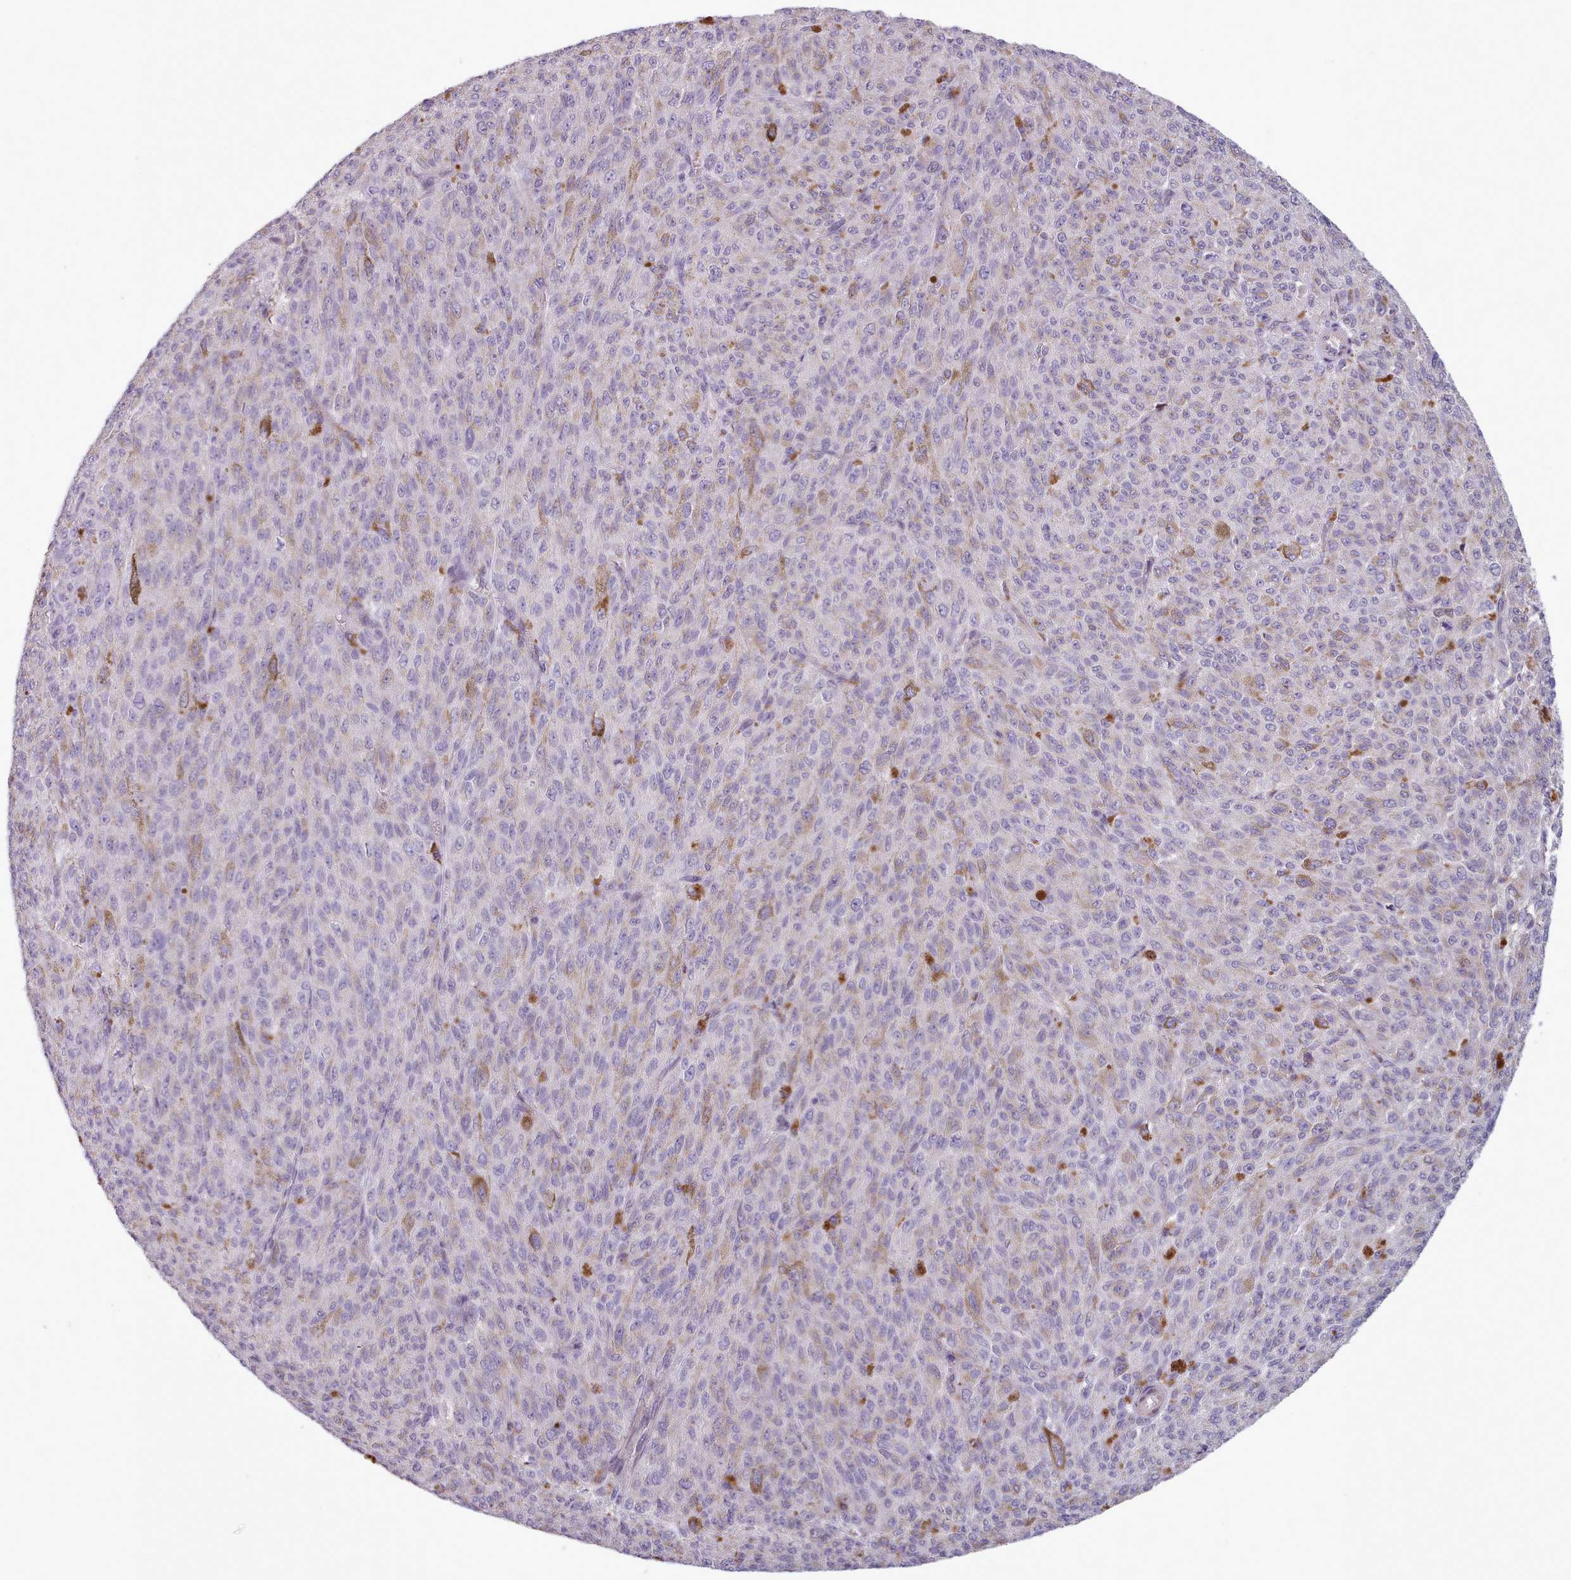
{"staining": {"intensity": "negative", "quantity": "none", "location": "none"}, "tissue": "melanoma", "cell_type": "Tumor cells", "image_type": "cancer", "snomed": [{"axis": "morphology", "description": "Malignant melanoma, NOS"}, {"axis": "topography", "description": "Skin"}], "caption": "This is an IHC micrograph of human malignant melanoma. There is no expression in tumor cells.", "gene": "LAPTM5", "patient": {"sex": "female", "age": 52}}